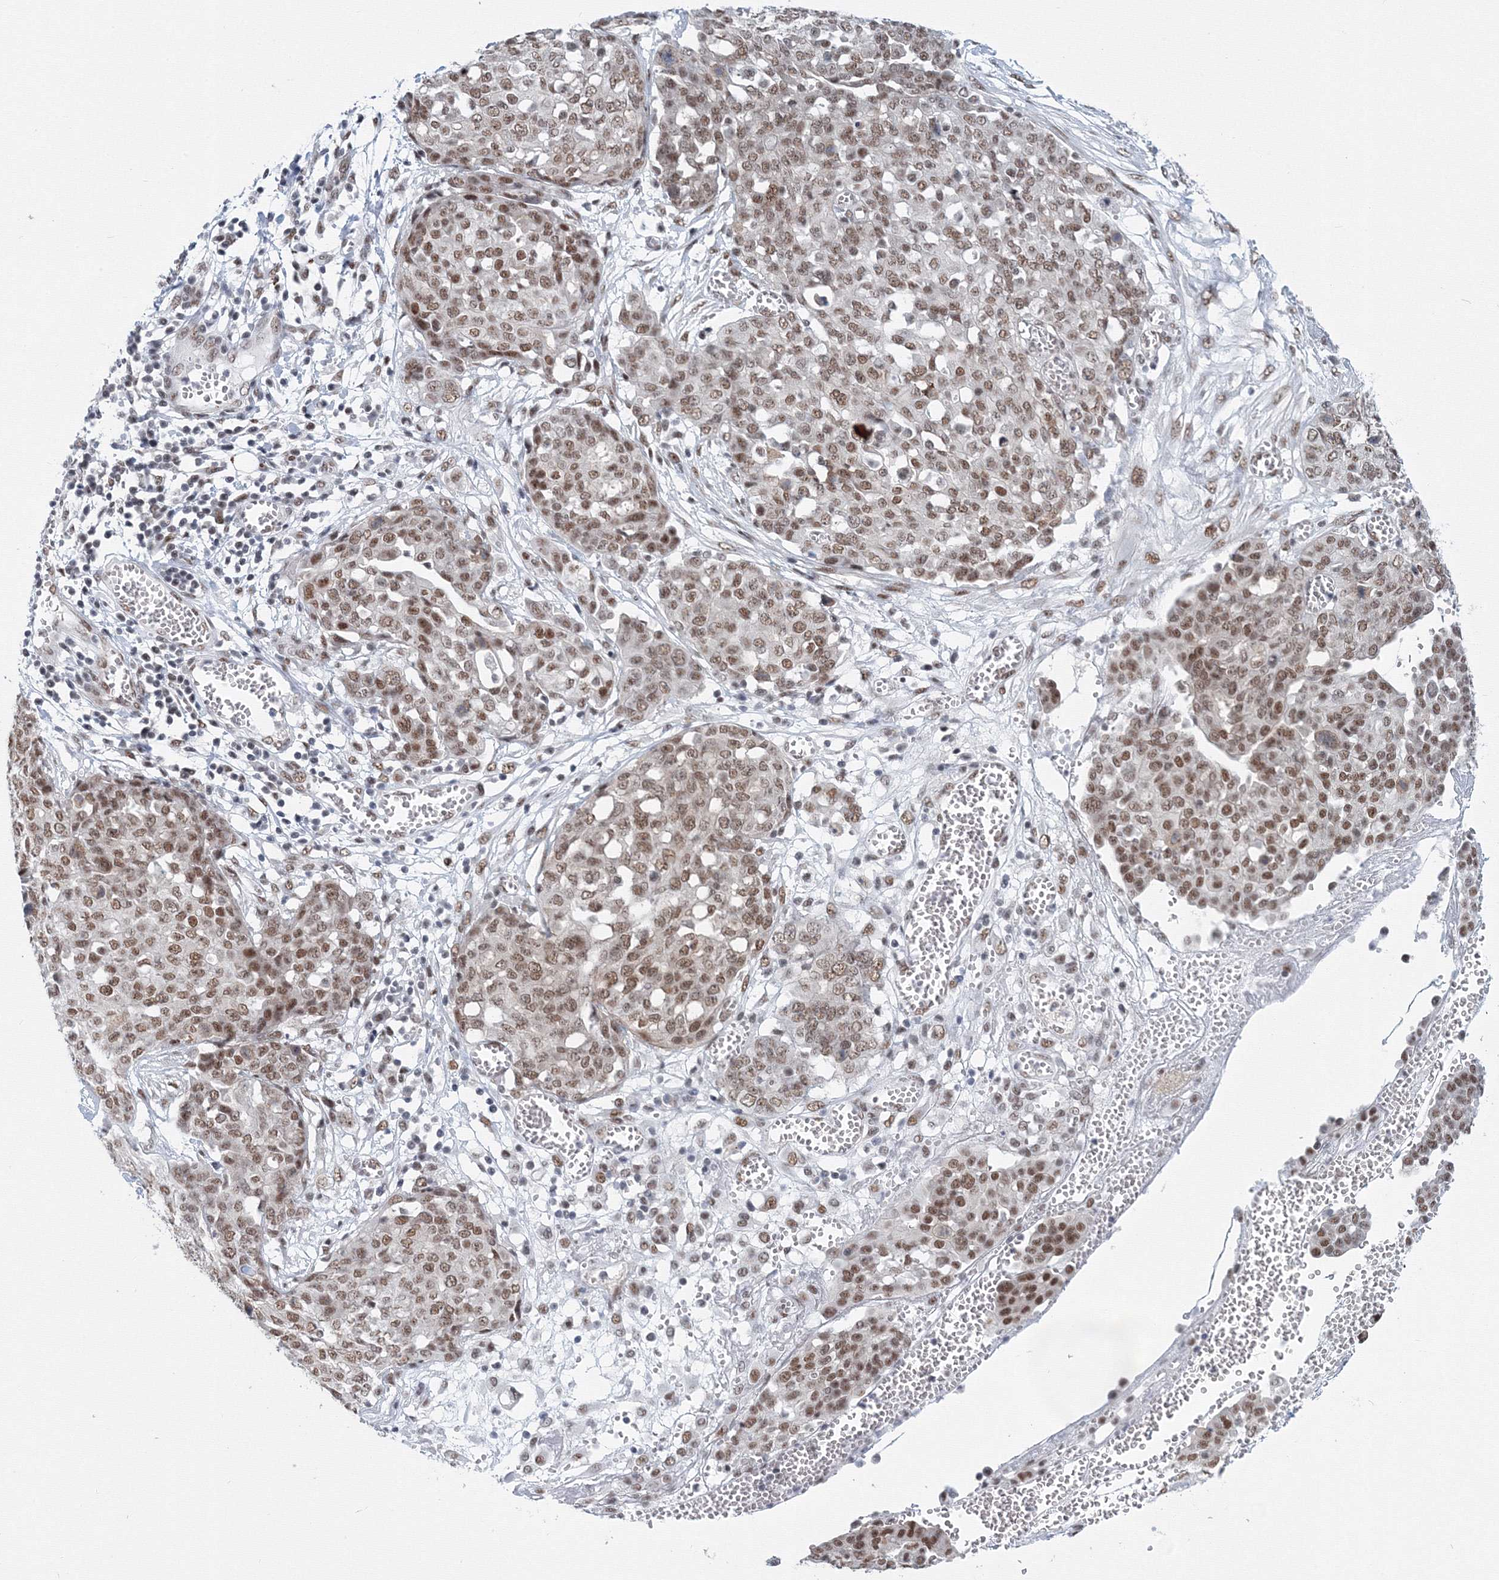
{"staining": {"intensity": "moderate", "quantity": ">75%", "location": "nuclear"}, "tissue": "ovarian cancer", "cell_type": "Tumor cells", "image_type": "cancer", "snomed": [{"axis": "morphology", "description": "Cystadenocarcinoma, serous, NOS"}, {"axis": "topography", "description": "Soft tissue"}, {"axis": "topography", "description": "Ovary"}], "caption": "DAB (3,3'-diaminobenzidine) immunohistochemical staining of serous cystadenocarcinoma (ovarian) exhibits moderate nuclear protein expression in approximately >75% of tumor cells. Immunohistochemistry stains the protein in brown and the nuclei are stained blue.", "gene": "SF3B6", "patient": {"sex": "female", "age": 57}}